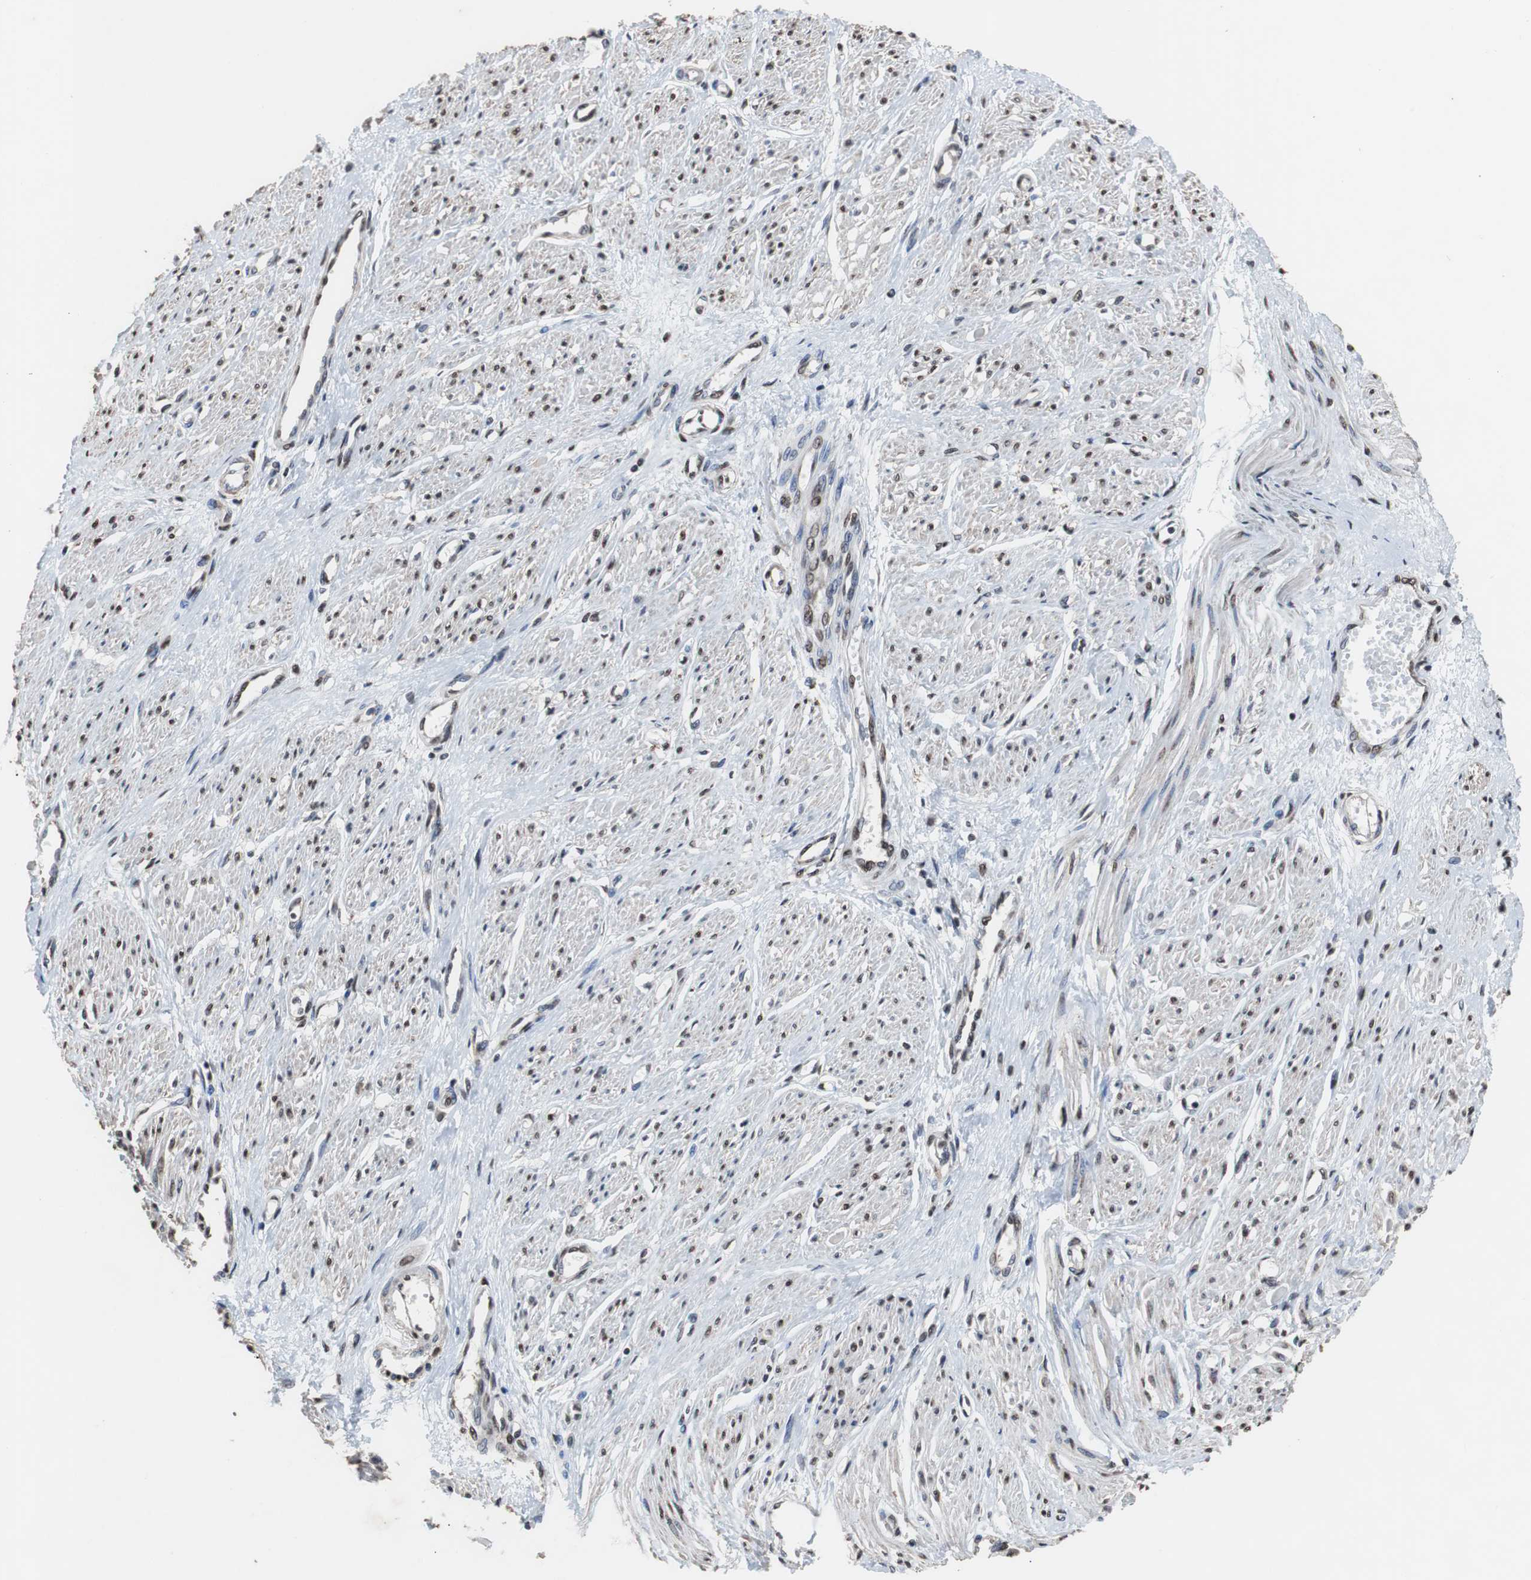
{"staining": {"intensity": "moderate", "quantity": ">75%", "location": "nuclear"}, "tissue": "smooth muscle", "cell_type": "Smooth muscle cells", "image_type": "normal", "snomed": [{"axis": "morphology", "description": "Normal tissue, NOS"}, {"axis": "topography", "description": "Smooth muscle"}, {"axis": "topography", "description": "Uterus"}], "caption": "Immunohistochemistry (DAB (3,3'-diaminobenzidine)) staining of unremarkable smooth muscle displays moderate nuclear protein positivity in about >75% of smooth muscle cells.", "gene": "MED27", "patient": {"sex": "female", "age": 39}}